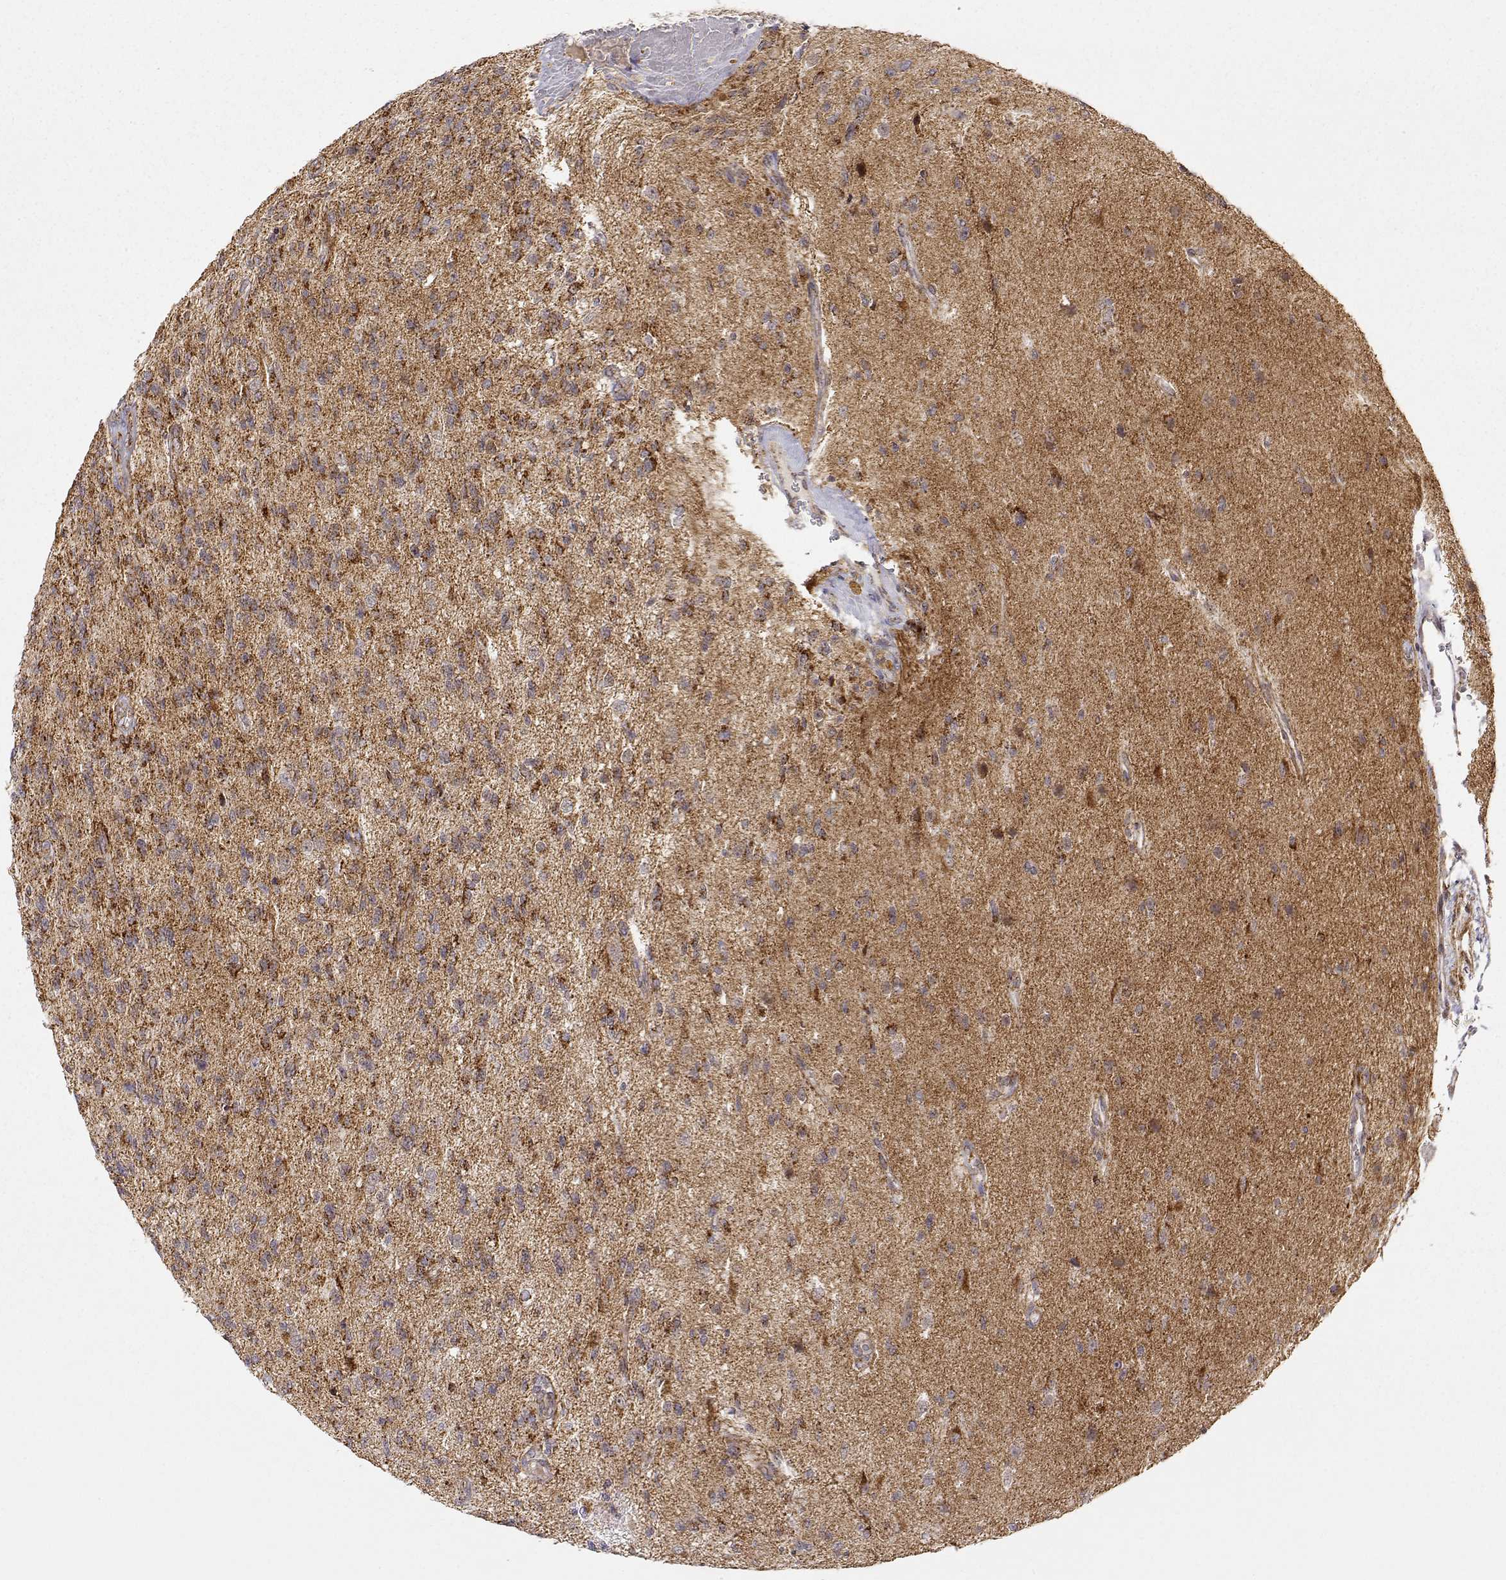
{"staining": {"intensity": "strong", "quantity": "25%-75%", "location": "cytoplasmic/membranous"}, "tissue": "glioma", "cell_type": "Tumor cells", "image_type": "cancer", "snomed": [{"axis": "morphology", "description": "Glioma, malignant, High grade"}, {"axis": "topography", "description": "Brain"}], "caption": "A brown stain highlights strong cytoplasmic/membranous positivity of a protein in human malignant glioma (high-grade) tumor cells.", "gene": "EXOG", "patient": {"sex": "male", "age": 56}}